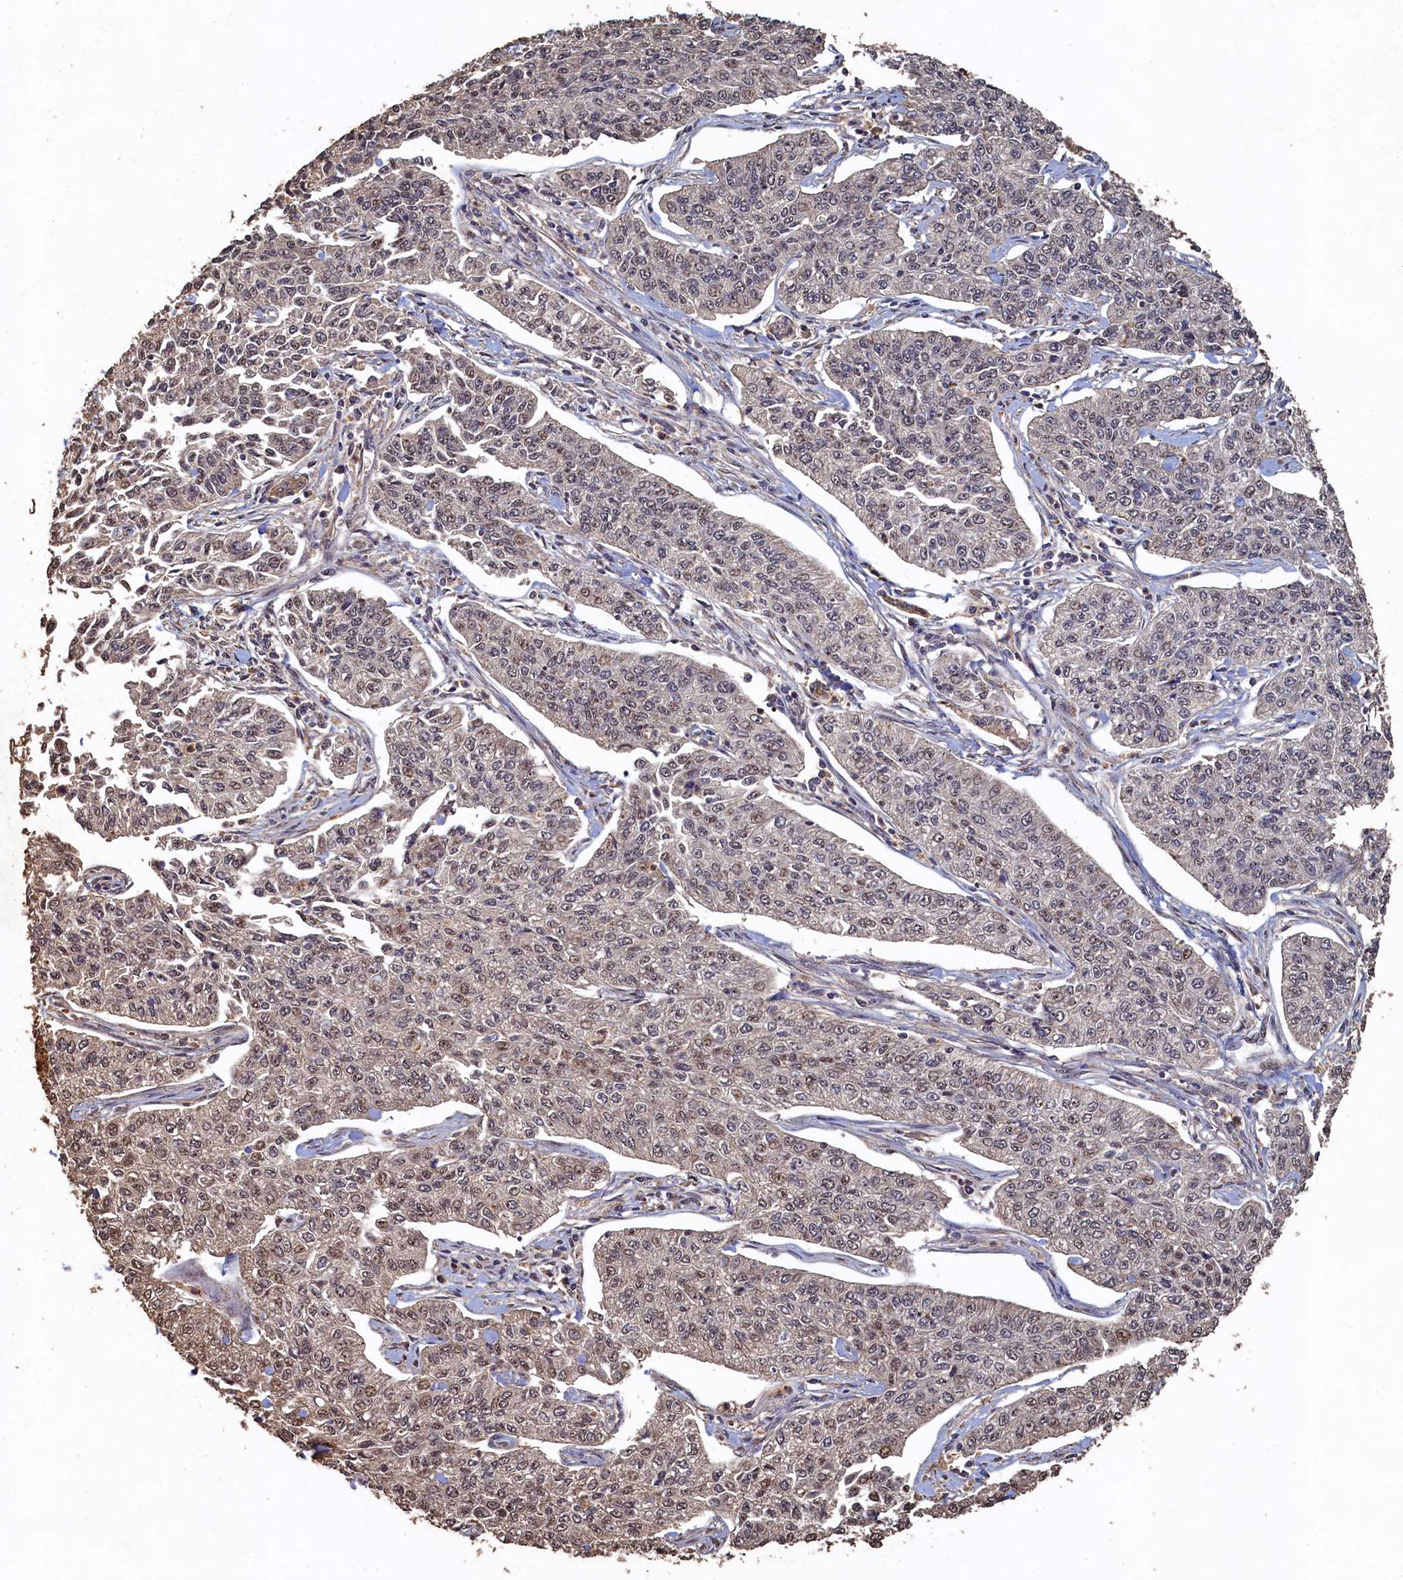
{"staining": {"intensity": "weak", "quantity": "<25%", "location": "cytoplasmic/membranous,nuclear"}, "tissue": "cervical cancer", "cell_type": "Tumor cells", "image_type": "cancer", "snomed": [{"axis": "morphology", "description": "Squamous cell carcinoma, NOS"}, {"axis": "topography", "description": "Cervix"}], "caption": "The histopathology image demonstrates no significant staining in tumor cells of cervical squamous cell carcinoma.", "gene": "PIGN", "patient": {"sex": "female", "age": 35}}